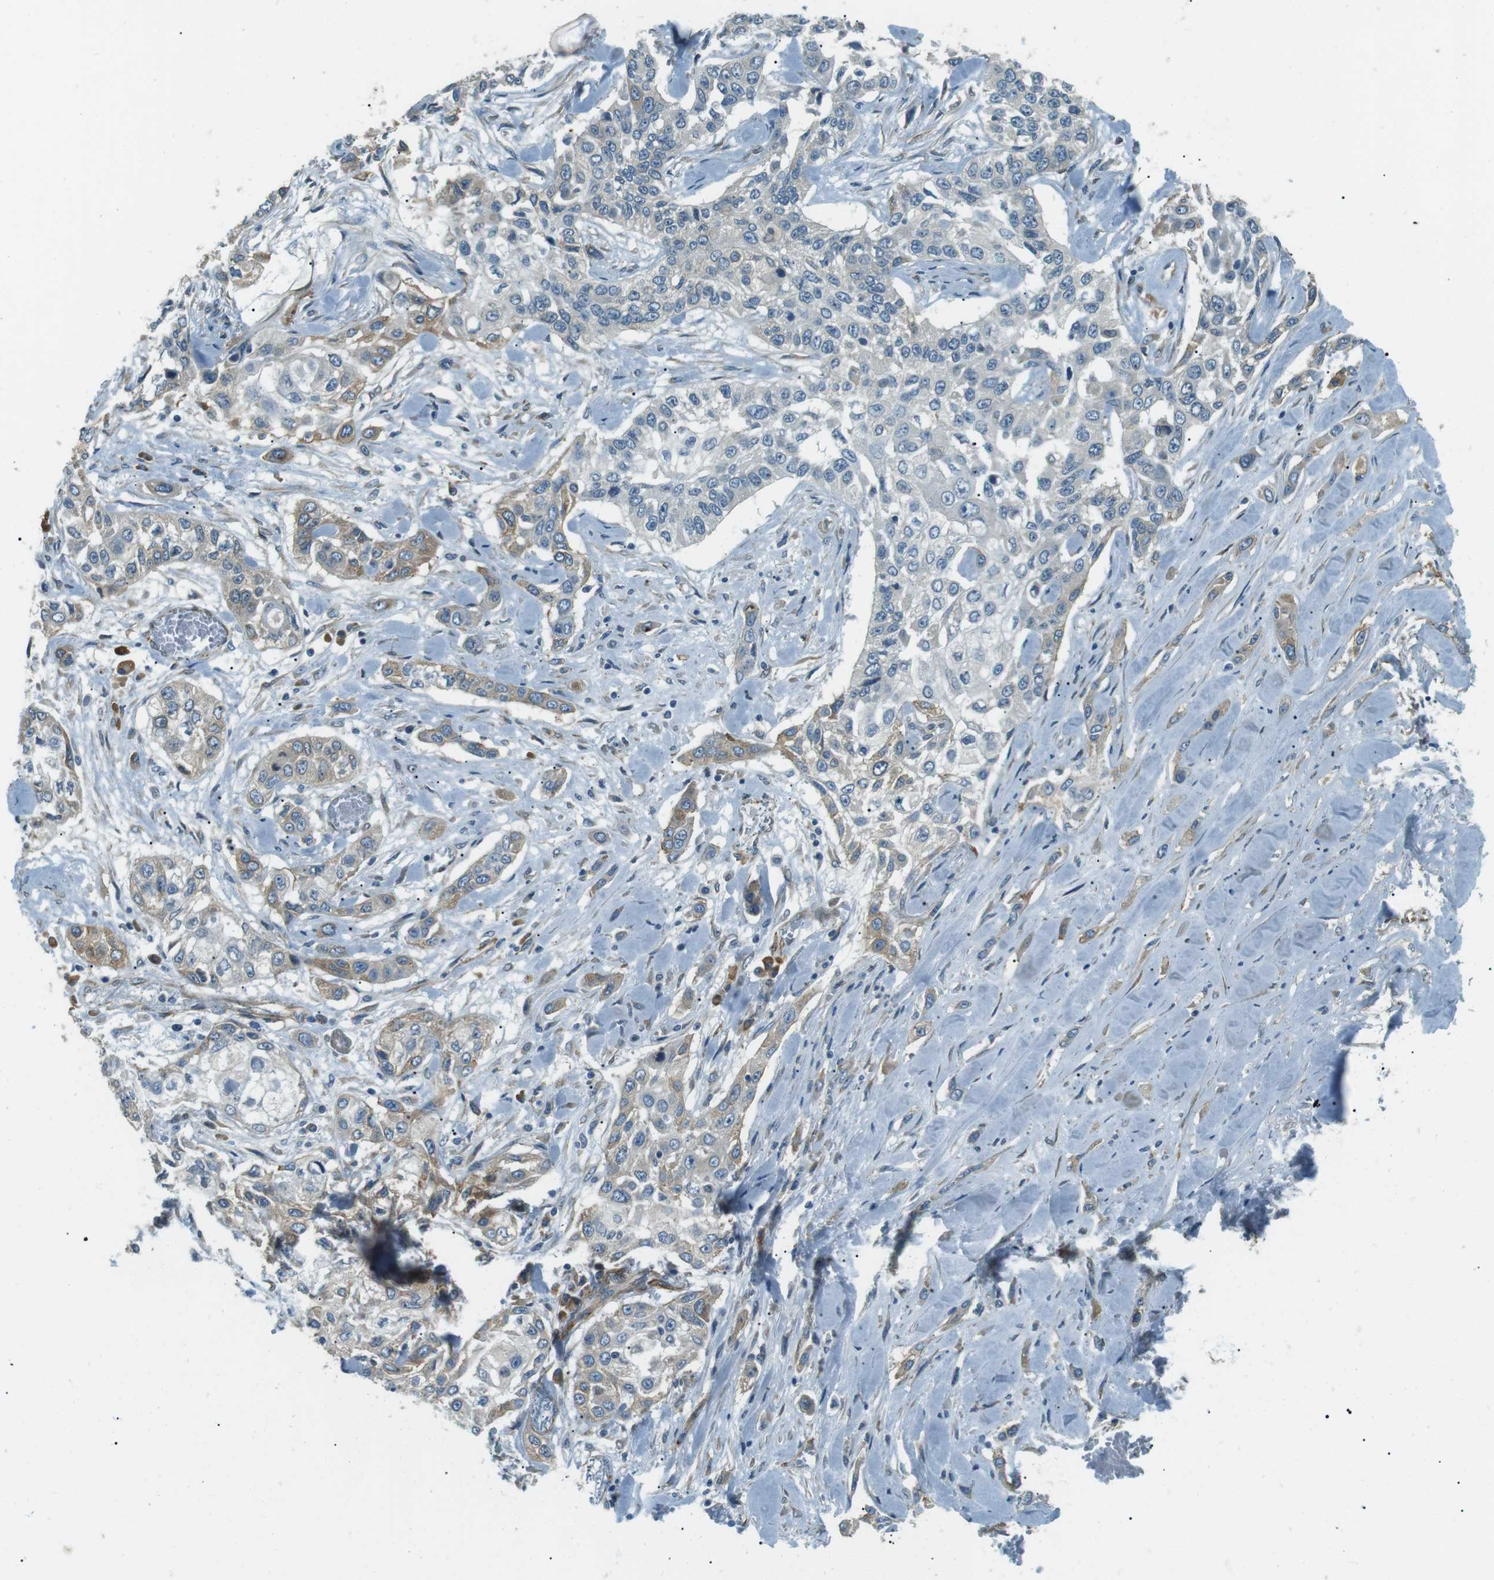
{"staining": {"intensity": "weak", "quantity": "25%-75%", "location": "cytoplasmic/membranous"}, "tissue": "lung cancer", "cell_type": "Tumor cells", "image_type": "cancer", "snomed": [{"axis": "morphology", "description": "Squamous cell carcinoma, NOS"}, {"axis": "topography", "description": "Lung"}], "caption": "IHC image of human lung cancer (squamous cell carcinoma) stained for a protein (brown), which shows low levels of weak cytoplasmic/membranous positivity in approximately 25%-75% of tumor cells.", "gene": "ODR4", "patient": {"sex": "male", "age": 71}}